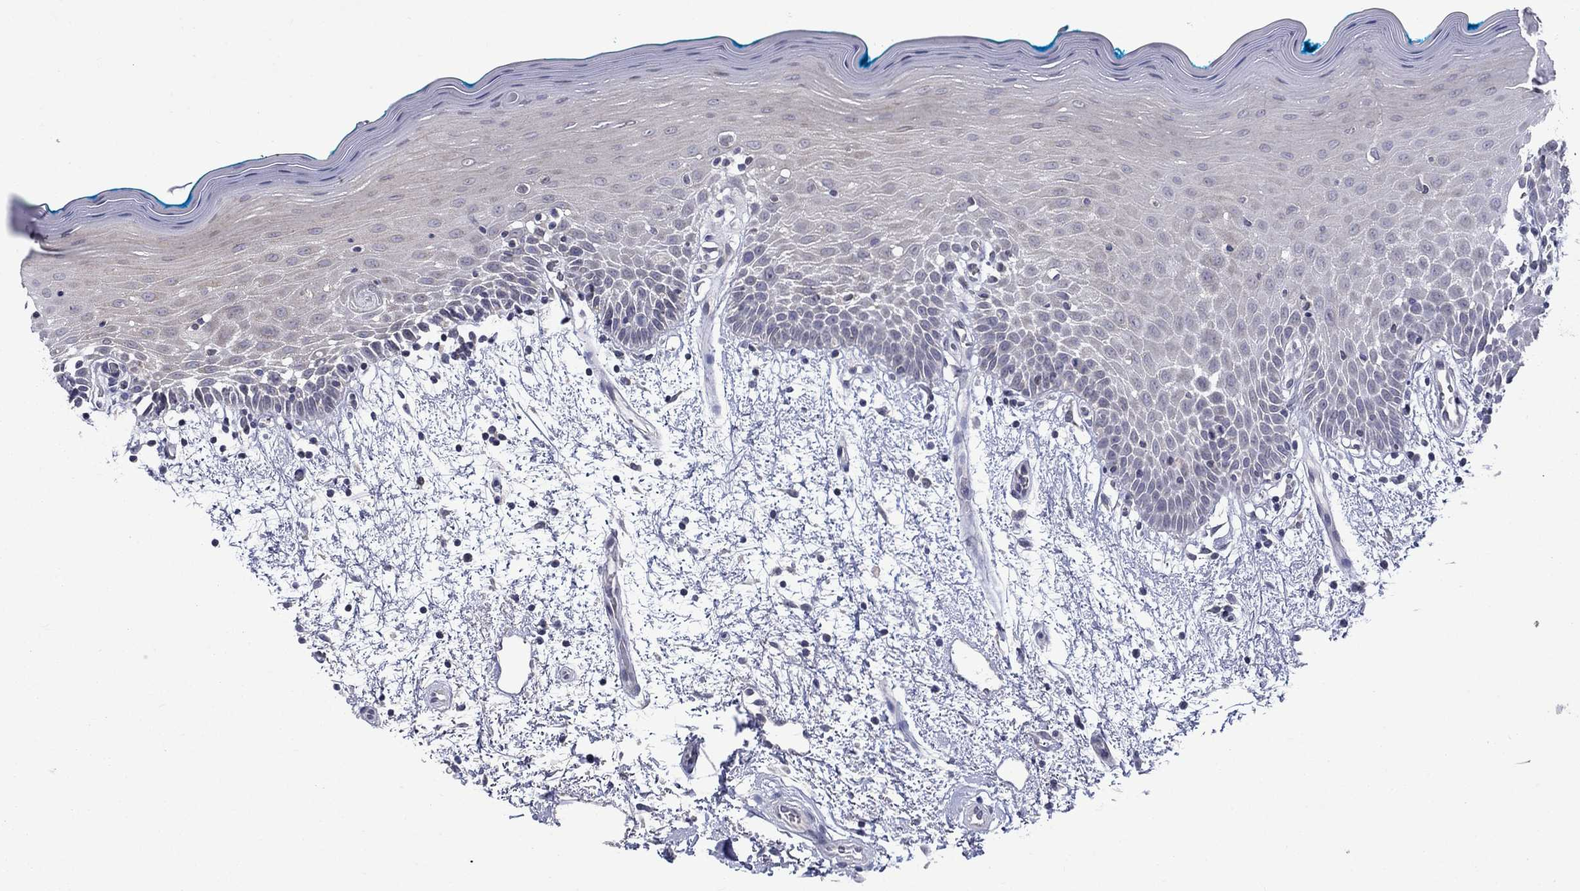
{"staining": {"intensity": "negative", "quantity": "none", "location": "none"}, "tissue": "oral mucosa", "cell_type": "Squamous epithelial cells", "image_type": "normal", "snomed": [{"axis": "morphology", "description": "Normal tissue, NOS"}, {"axis": "morphology", "description": "Squamous cell carcinoma, NOS"}, {"axis": "topography", "description": "Oral tissue"}, {"axis": "topography", "description": "Head-Neck"}], "caption": "Image shows no significant protein positivity in squamous epithelial cells of unremarkable oral mucosa.", "gene": "KCNJ16", "patient": {"sex": "female", "age": 75}}